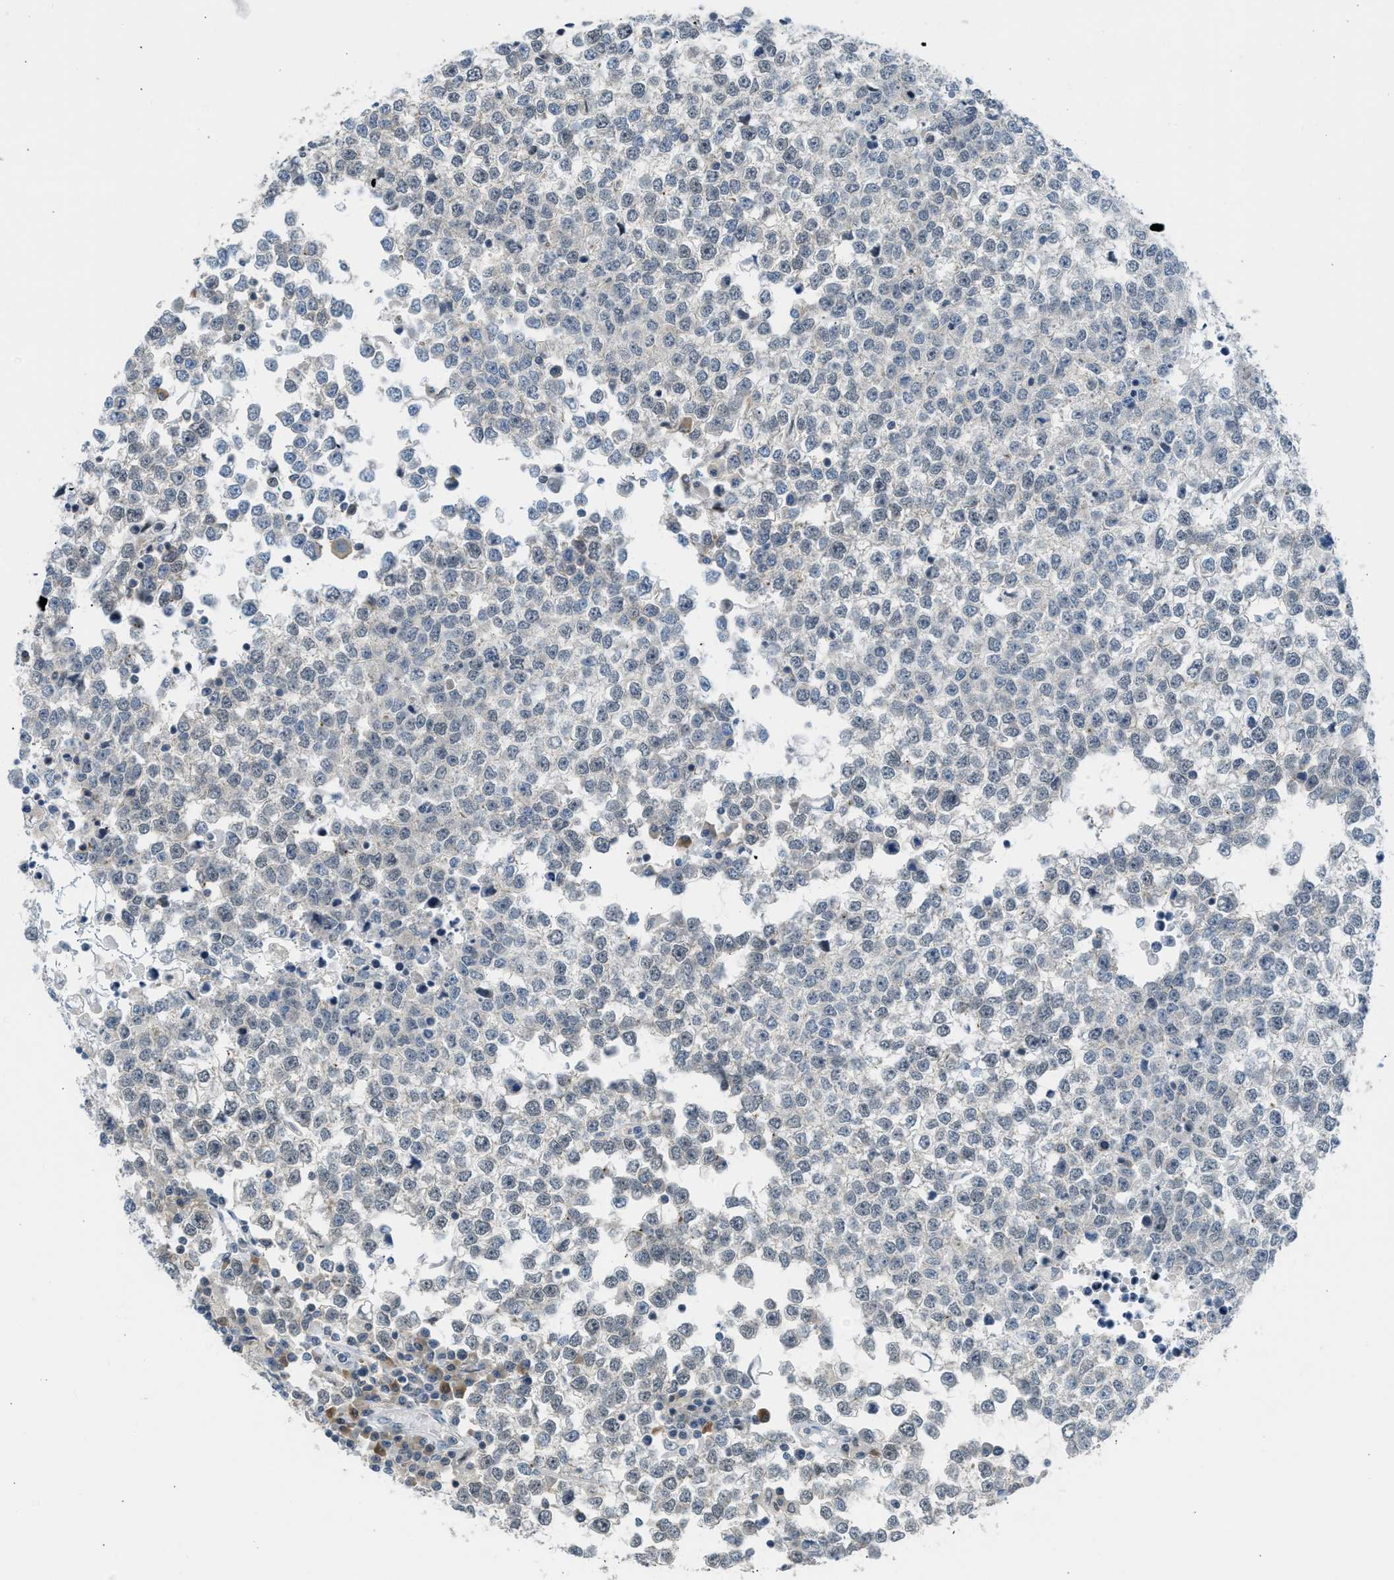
{"staining": {"intensity": "negative", "quantity": "none", "location": "none"}, "tissue": "testis cancer", "cell_type": "Tumor cells", "image_type": "cancer", "snomed": [{"axis": "morphology", "description": "Seminoma, NOS"}, {"axis": "topography", "description": "Testis"}], "caption": "A high-resolution histopathology image shows IHC staining of testis seminoma, which shows no significant staining in tumor cells. (IHC, brightfield microscopy, high magnification).", "gene": "TTBK2", "patient": {"sex": "male", "age": 65}}